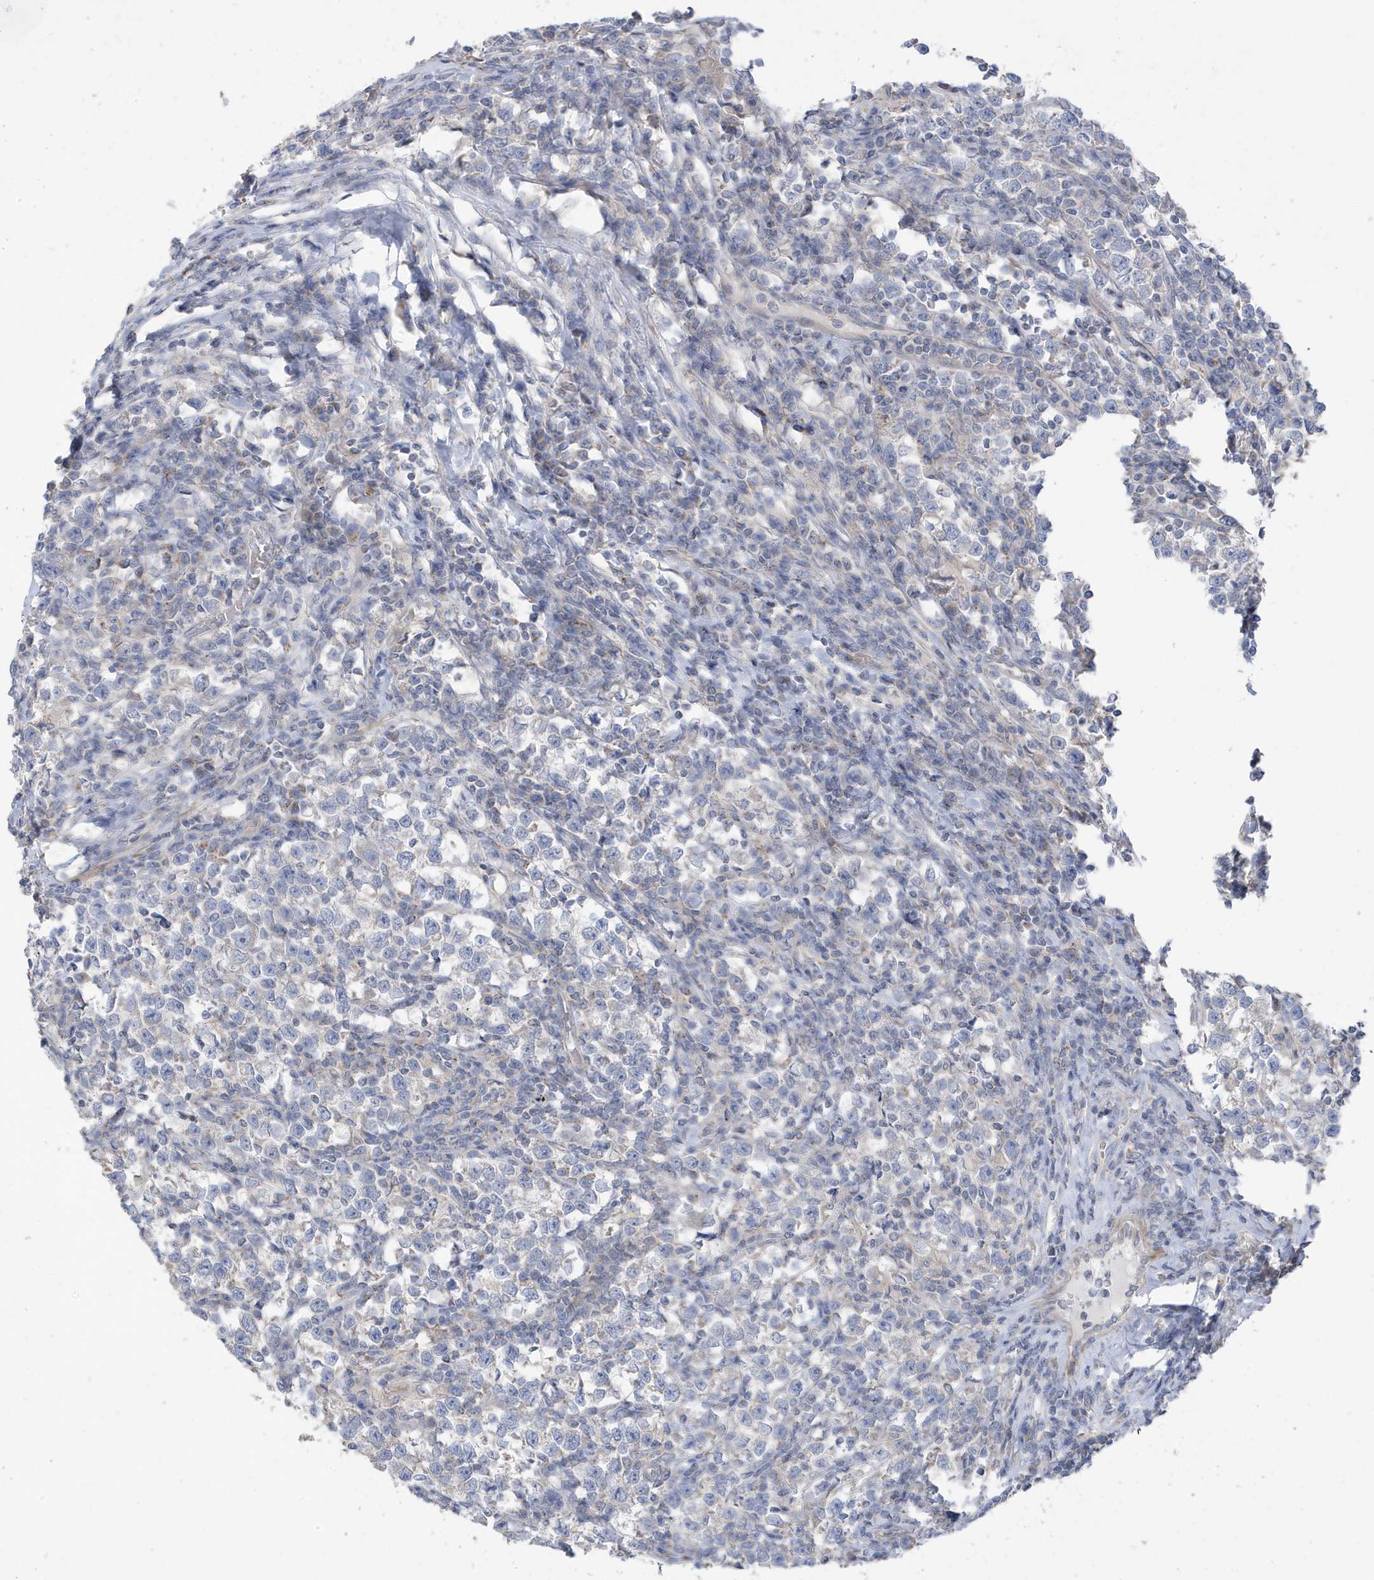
{"staining": {"intensity": "negative", "quantity": "none", "location": "none"}, "tissue": "testis cancer", "cell_type": "Tumor cells", "image_type": "cancer", "snomed": [{"axis": "morphology", "description": "Normal tissue, NOS"}, {"axis": "morphology", "description": "Seminoma, NOS"}, {"axis": "topography", "description": "Testis"}], "caption": "IHC of human seminoma (testis) displays no positivity in tumor cells.", "gene": "ATP13A5", "patient": {"sex": "male", "age": 43}}